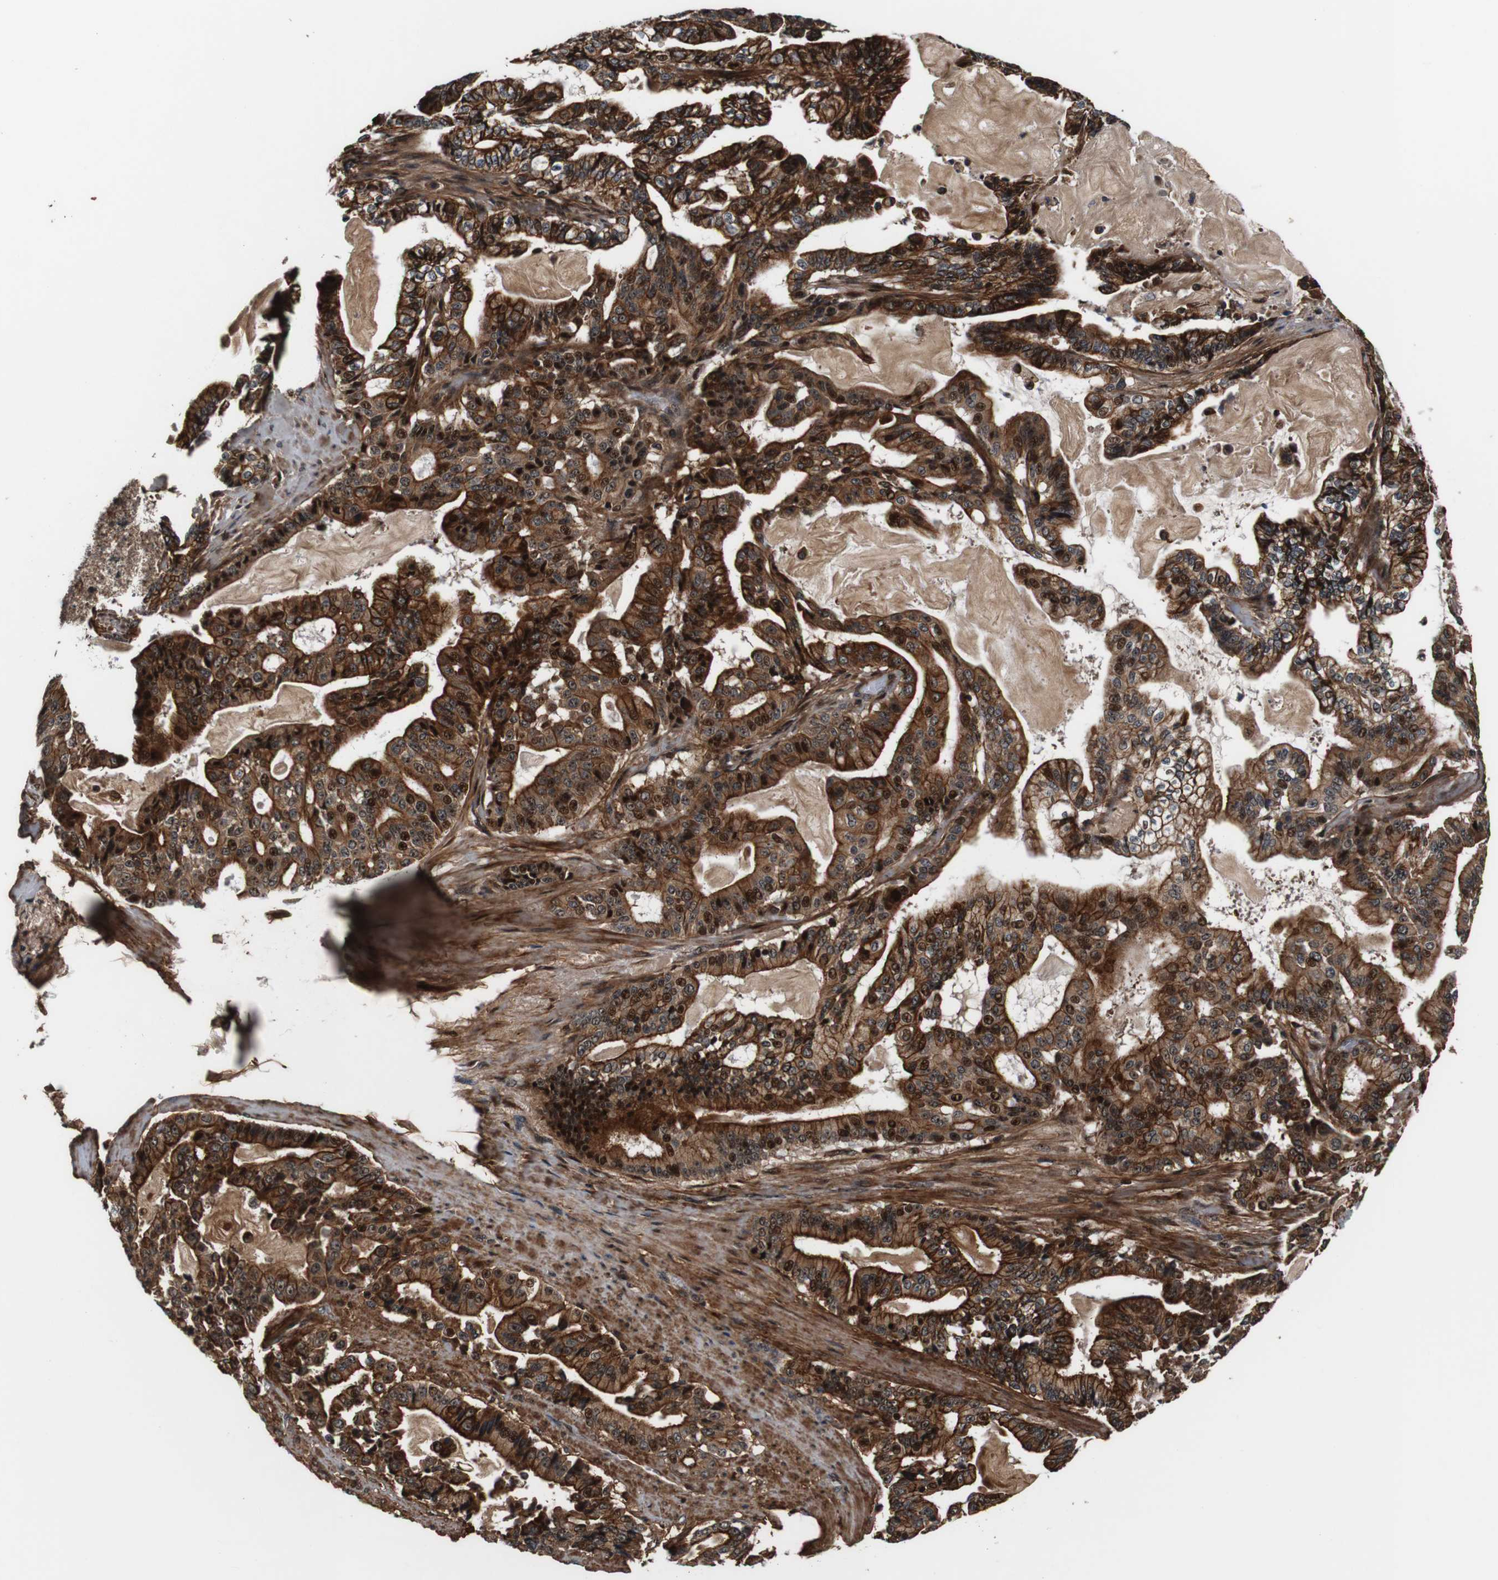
{"staining": {"intensity": "strong", "quantity": ">75%", "location": "cytoplasmic/membranous,nuclear"}, "tissue": "pancreatic cancer", "cell_type": "Tumor cells", "image_type": "cancer", "snomed": [{"axis": "morphology", "description": "Adenocarcinoma, NOS"}, {"axis": "topography", "description": "Pancreas"}], "caption": "Pancreatic cancer (adenocarcinoma) was stained to show a protein in brown. There is high levels of strong cytoplasmic/membranous and nuclear staining in approximately >75% of tumor cells. (DAB (3,3'-diaminobenzidine) IHC, brown staining for protein, blue staining for nuclei).", "gene": "LRP4", "patient": {"sex": "male", "age": 63}}